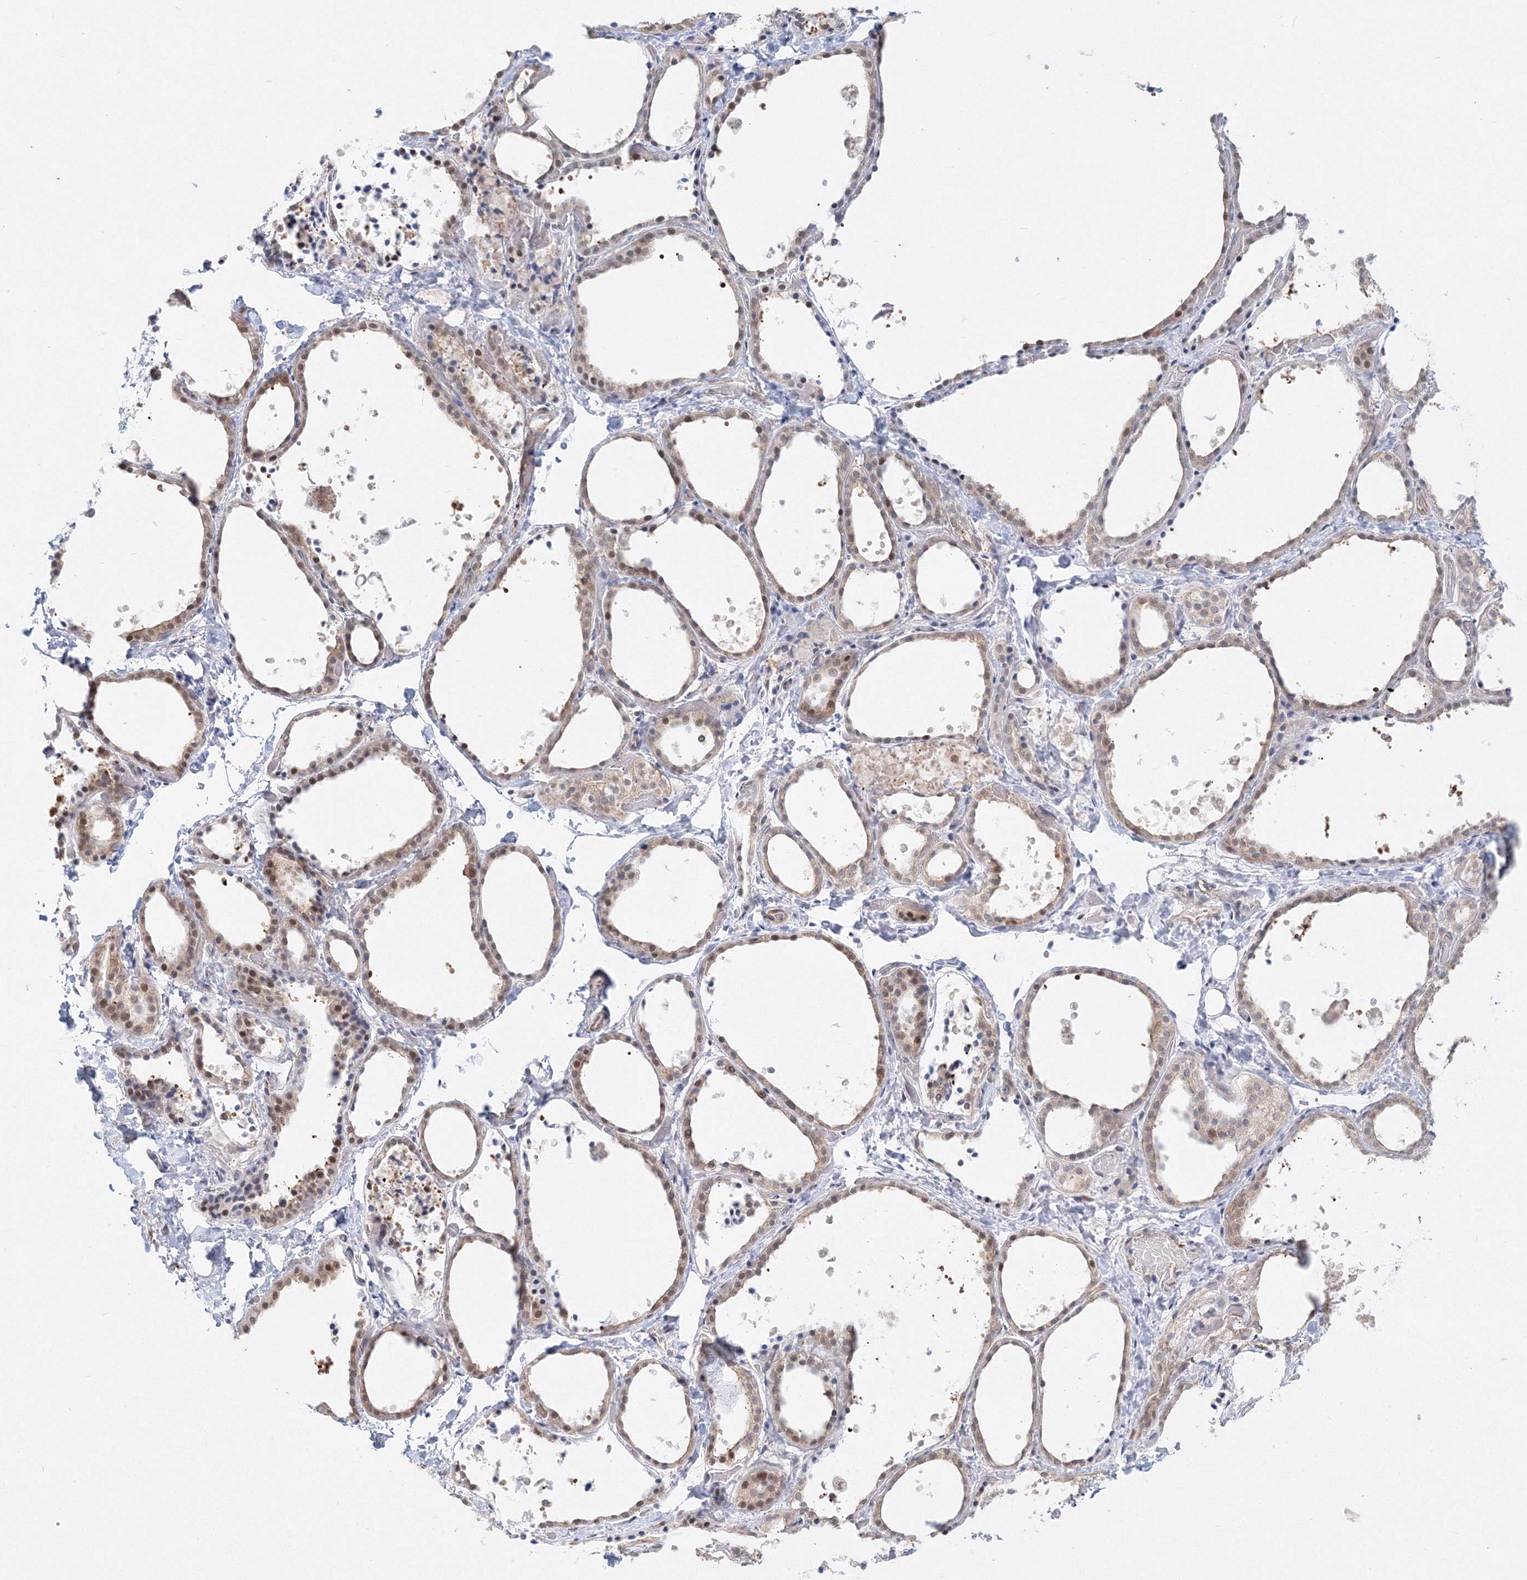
{"staining": {"intensity": "moderate", "quantity": "25%-75%", "location": "nuclear"}, "tissue": "thyroid gland", "cell_type": "Glandular cells", "image_type": "normal", "snomed": [{"axis": "morphology", "description": "Normal tissue, NOS"}, {"axis": "topography", "description": "Thyroid gland"}], "caption": "Benign thyroid gland reveals moderate nuclear positivity in approximately 25%-75% of glandular cells, visualized by immunohistochemistry. Using DAB (brown) and hematoxylin (blue) stains, captured at high magnification using brightfield microscopy.", "gene": "ARHGAP21", "patient": {"sex": "female", "age": 44}}